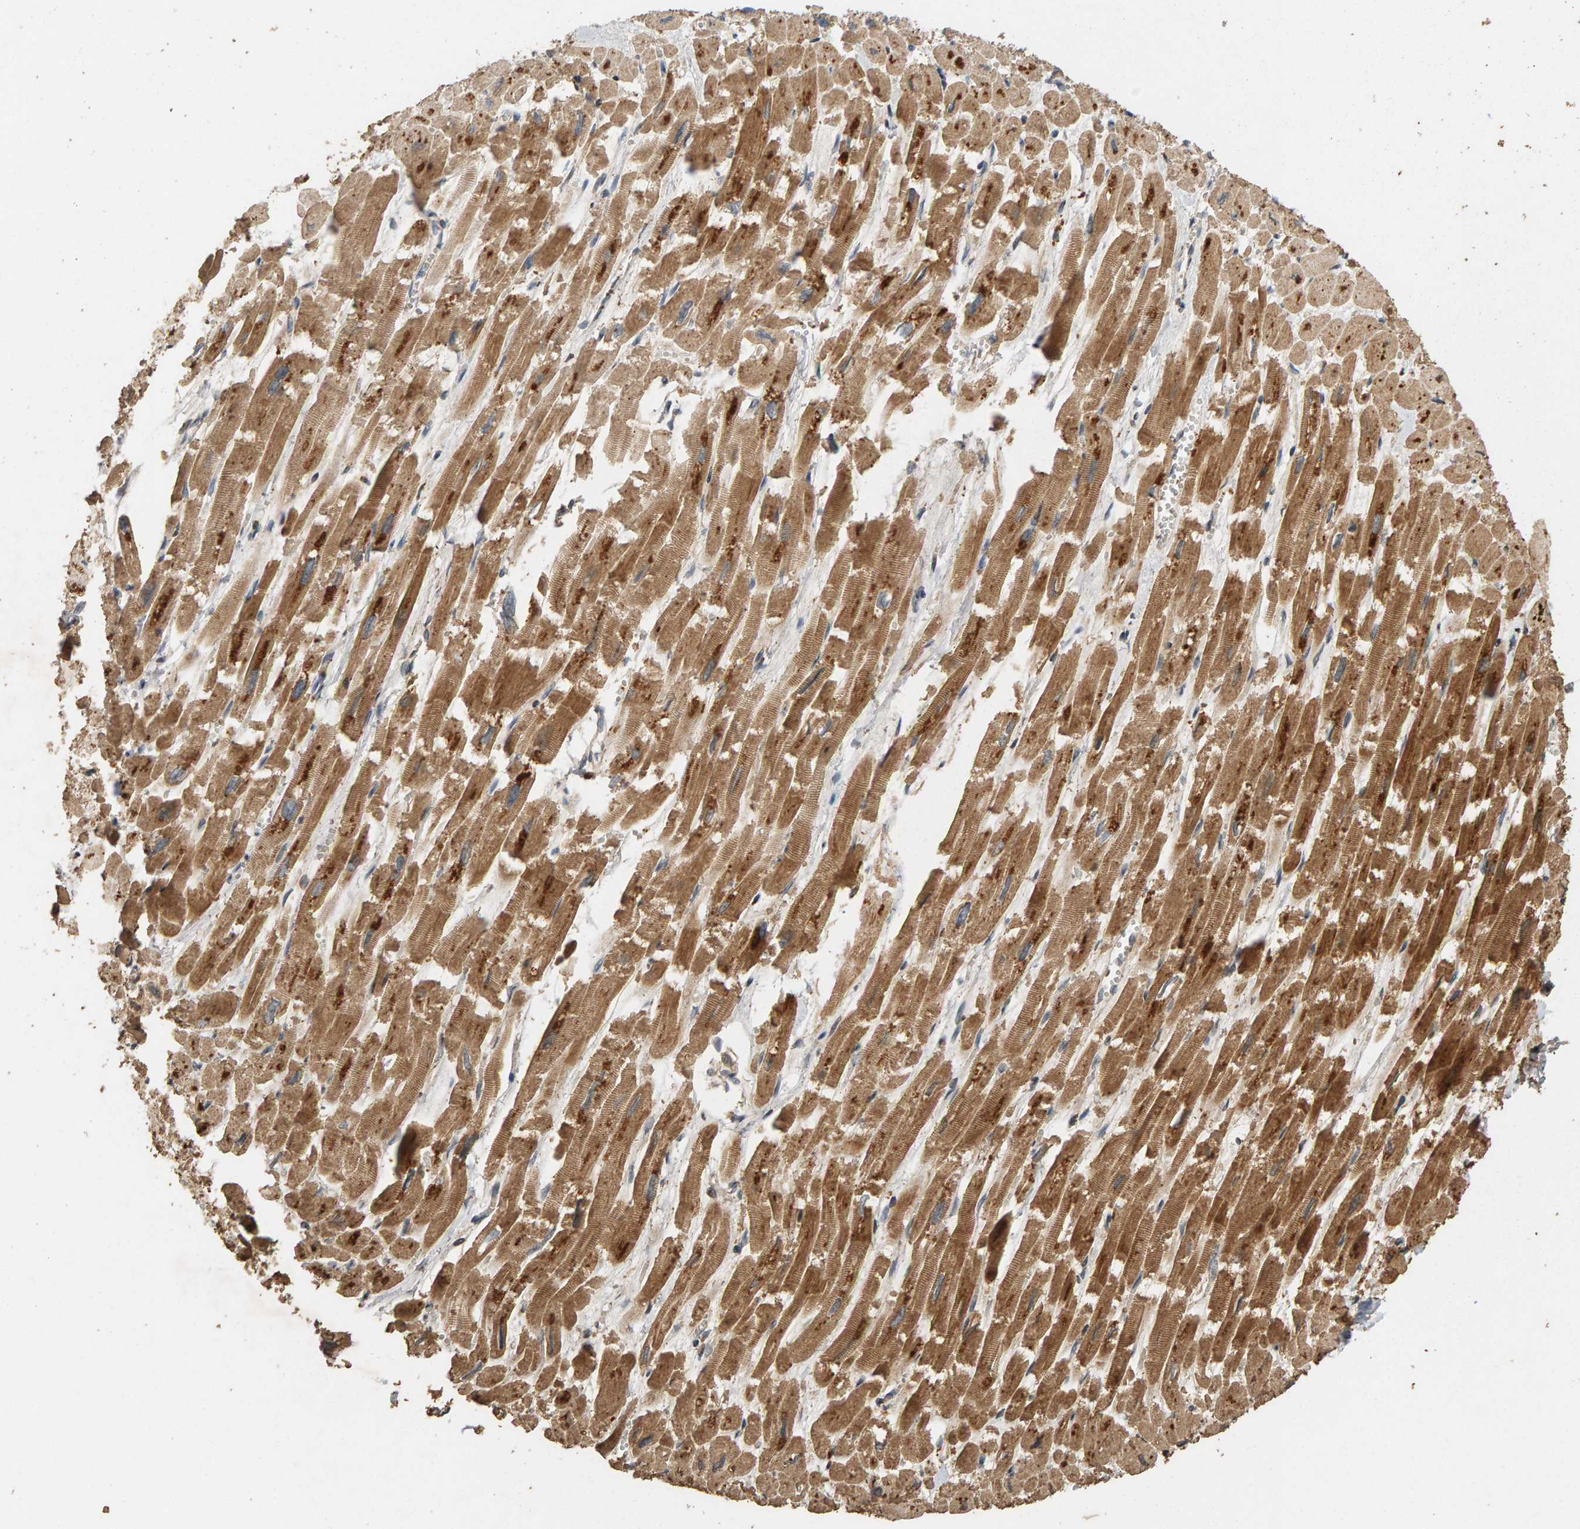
{"staining": {"intensity": "moderate", "quantity": ">75%", "location": "cytoplasmic/membranous"}, "tissue": "heart muscle", "cell_type": "Cardiomyocytes", "image_type": "normal", "snomed": [{"axis": "morphology", "description": "Normal tissue, NOS"}, {"axis": "topography", "description": "Heart"}], "caption": "Brown immunohistochemical staining in benign human heart muscle demonstrates moderate cytoplasmic/membranous positivity in approximately >75% of cardiomyocytes.", "gene": "GSTK1", "patient": {"sex": "male", "age": 54}}